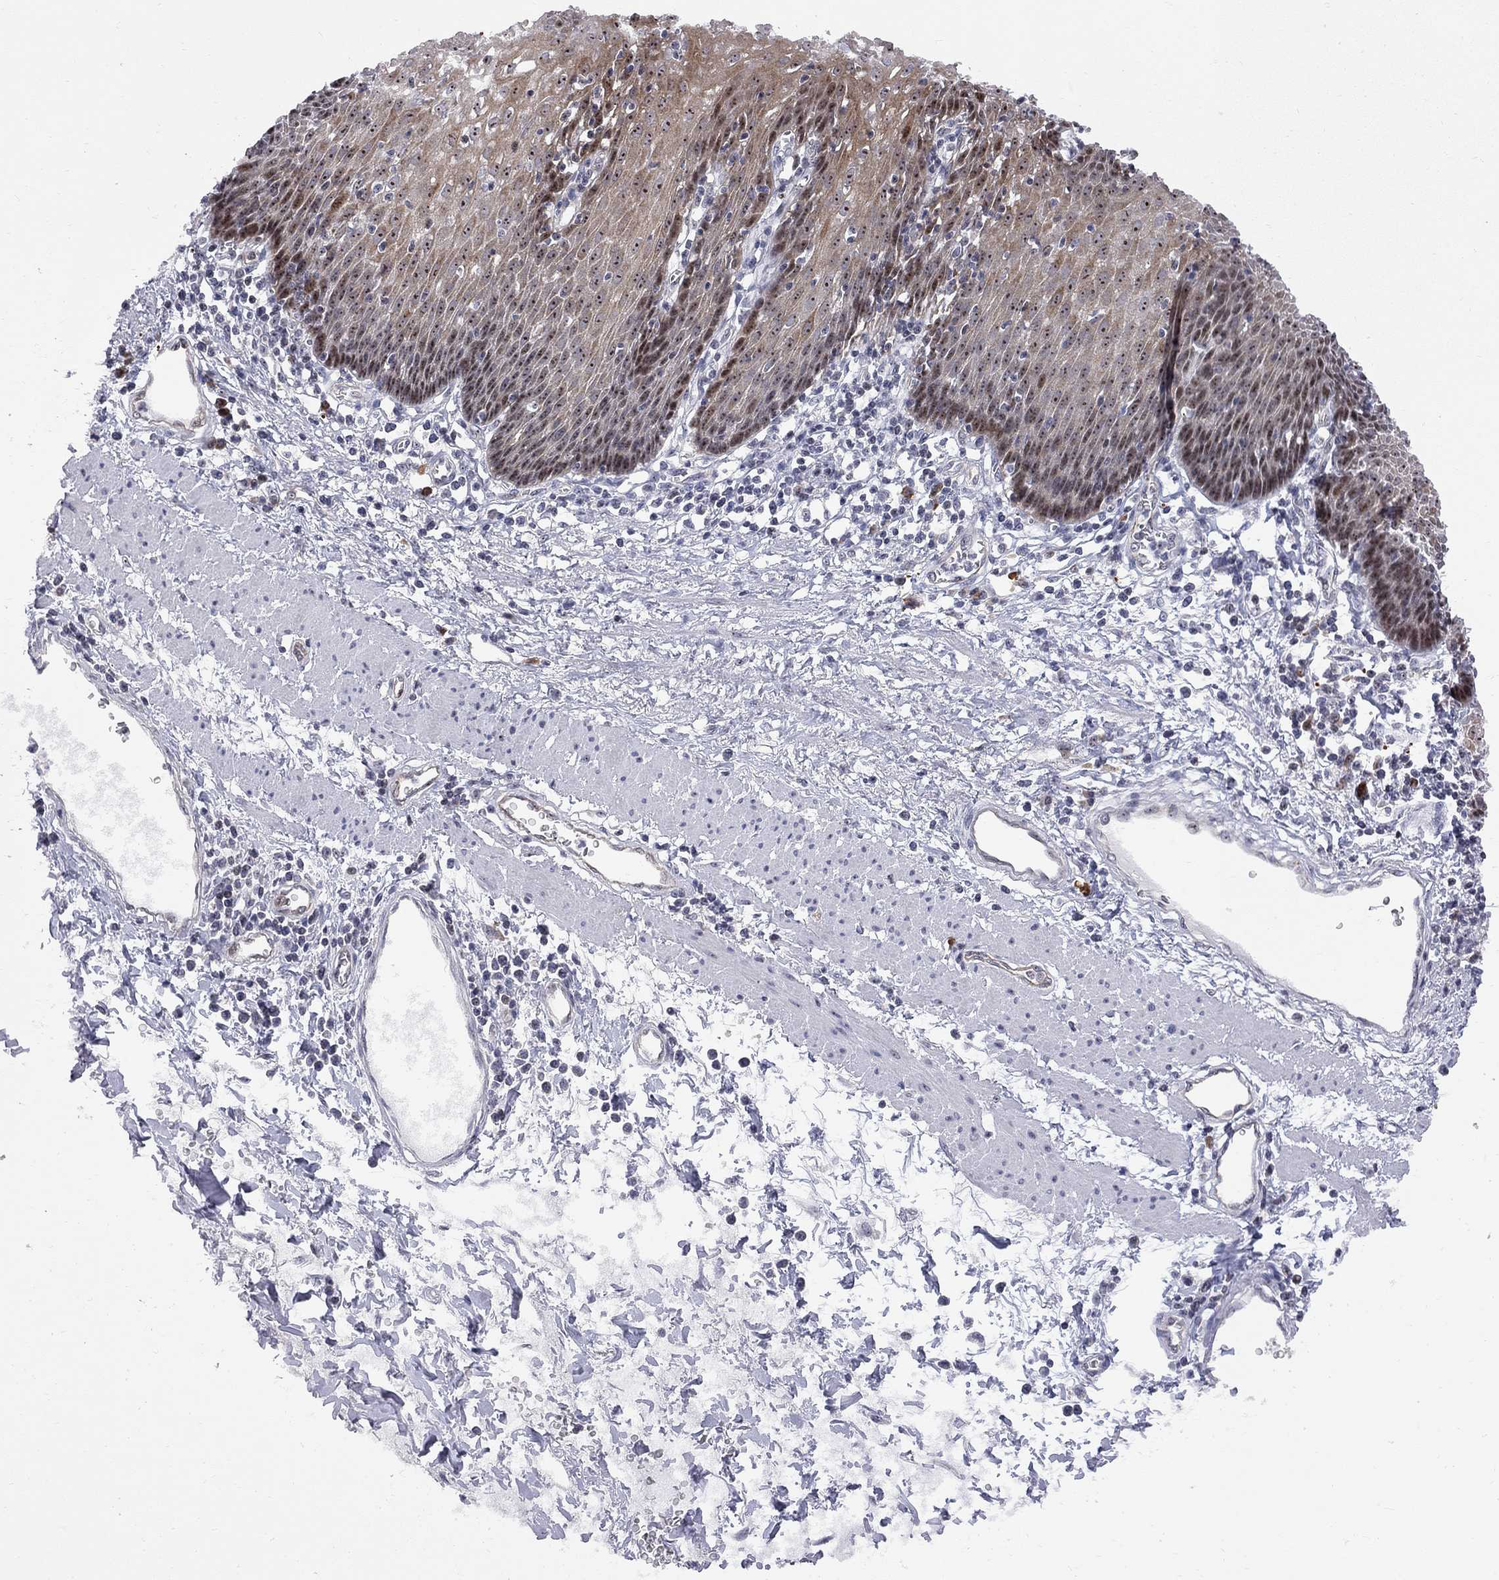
{"staining": {"intensity": "weak", "quantity": "25%-75%", "location": "cytoplasmic/membranous,nuclear"}, "tissue": "esophagus", "cell_type": "Squamous epithelial cells", "image_type": "normal", "snomed": [{"axis": "morphology", "description": "Normal tissue, NOS"}, {"axis": "topography", "description": "Esophagus"}], "caption": "Esophagus stained with immunohistochemistry exhibits weak cytoplasmic/membranous,nuclear staining in approximately 25%-75% of squamous epithelial cells.", "gene": "DHX33", "patient": {"sex": "male", "age": 57}}